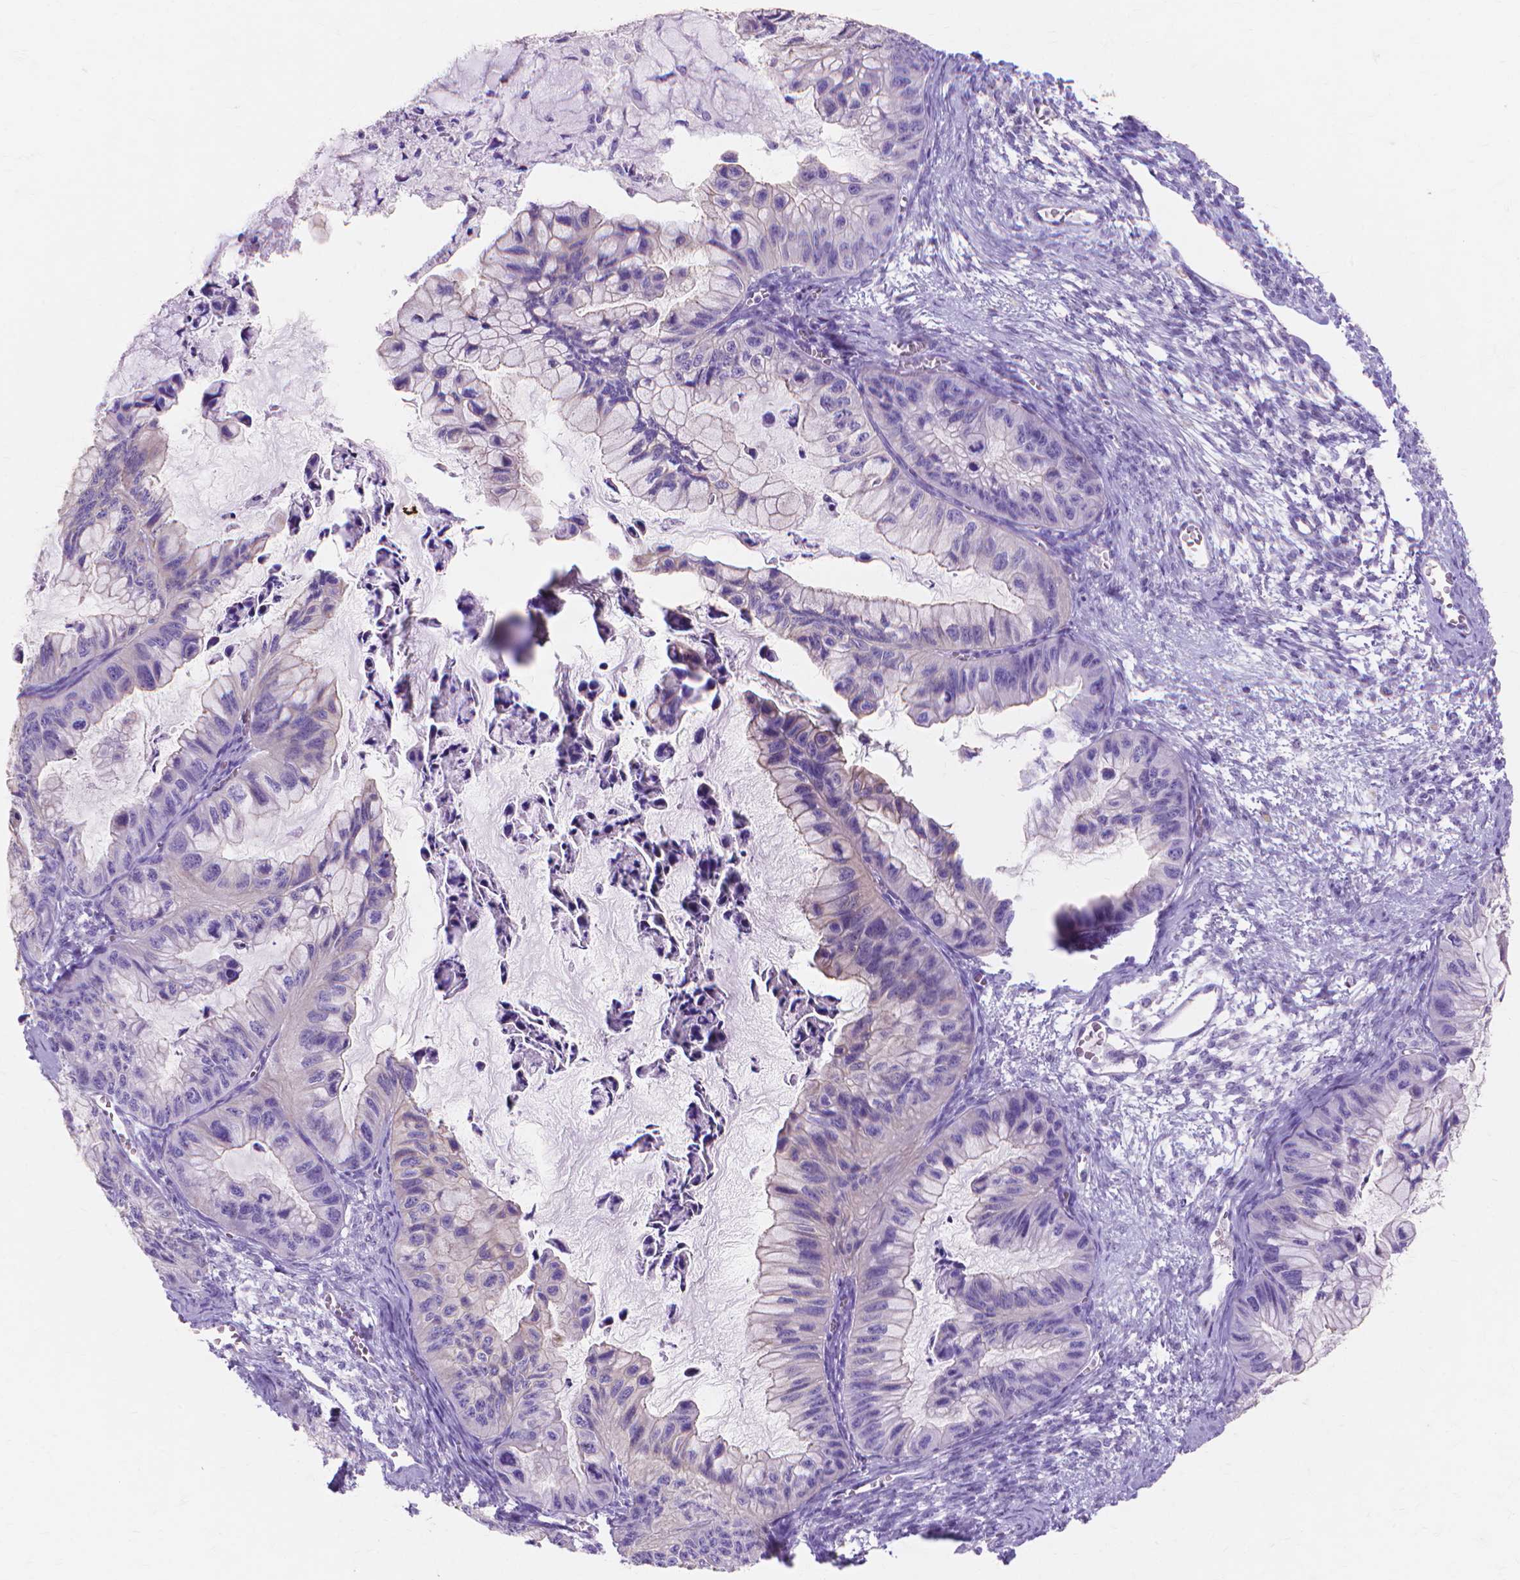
{"staining": {"intensity": "negative", "quantity": "none", "location": "none"}, "tissue": "ovarian cancer", "cell_type": "Tumor cells", "image_type": "cancer", "snomed": [{"axis": "morphology", "description": "Cystadenocarcinoma, mucinous, NOS"}, {"axis": "topography", "description": "Ovary"}], "caption": "DAB (3,3'-diaminobenzidine) immunohistochemical staining of mucinous cystadenocarcinoma (ovarian) shows no significant positivity in tumor cells.", "gene": "MBLAC1", "patient": {"sex": "female", "age": 72}}